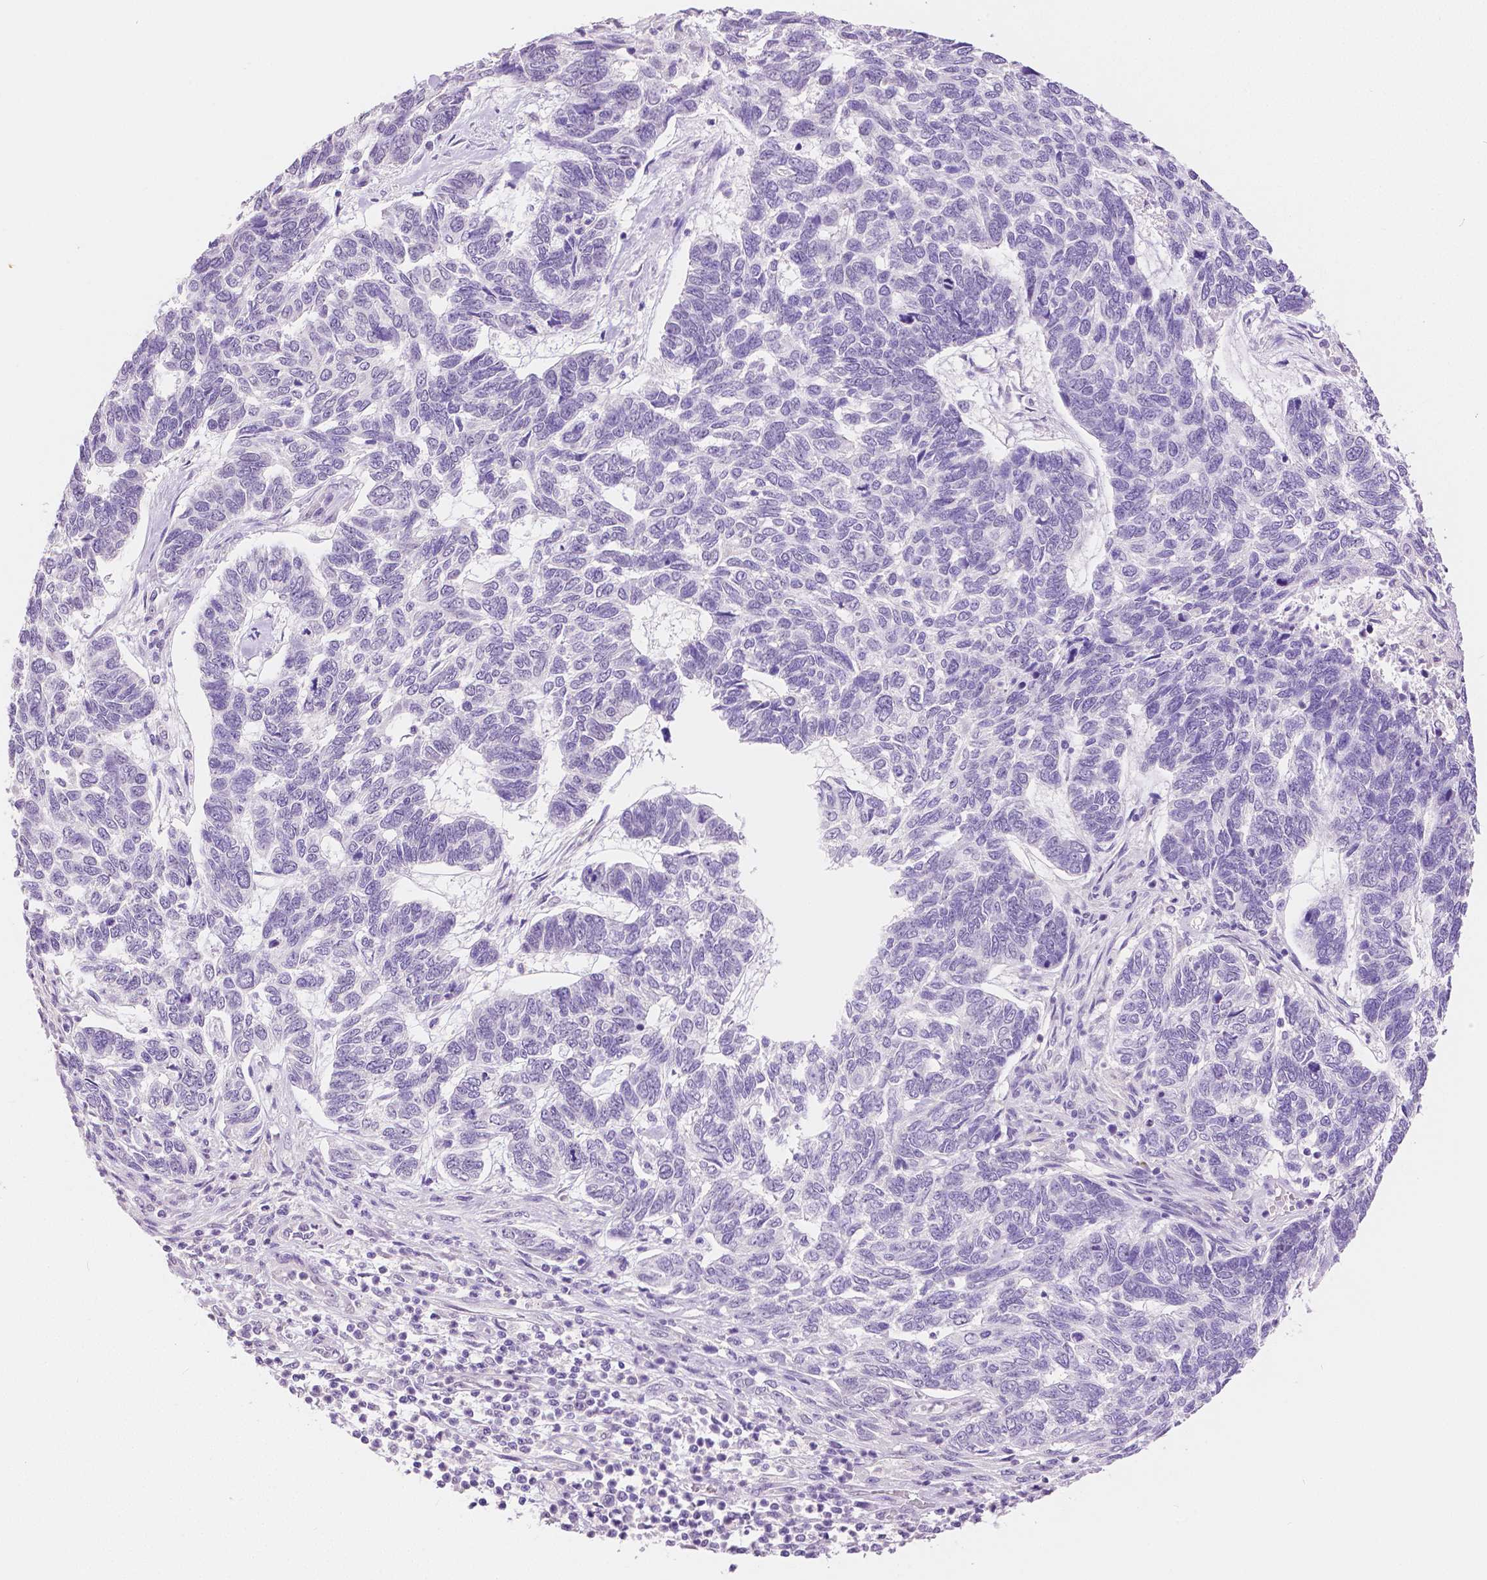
{"staining": {"intensity": "negative", "quantity": "none", "location": "none"}, "tissue": "skin cancer", "cell_type": "Tumor cells", "image_type": "cancer", "snomed": [{"axis": "morphology", "description": "Basal cell carcinoma"}, {"axis": "topography", "description": "Skin"}], "caption": "IHC of basal cell carcinoma (skin) displays no staining in tumor cells. (Stains: DAB (3,3'-diaminobenzidine) immunohistochemistry with hematoxylin counter stain, Microscopy: brightfield microscopy at high magnification).", "gene": "HNF1B", "patient": {"sex": "female", "age": 65}}